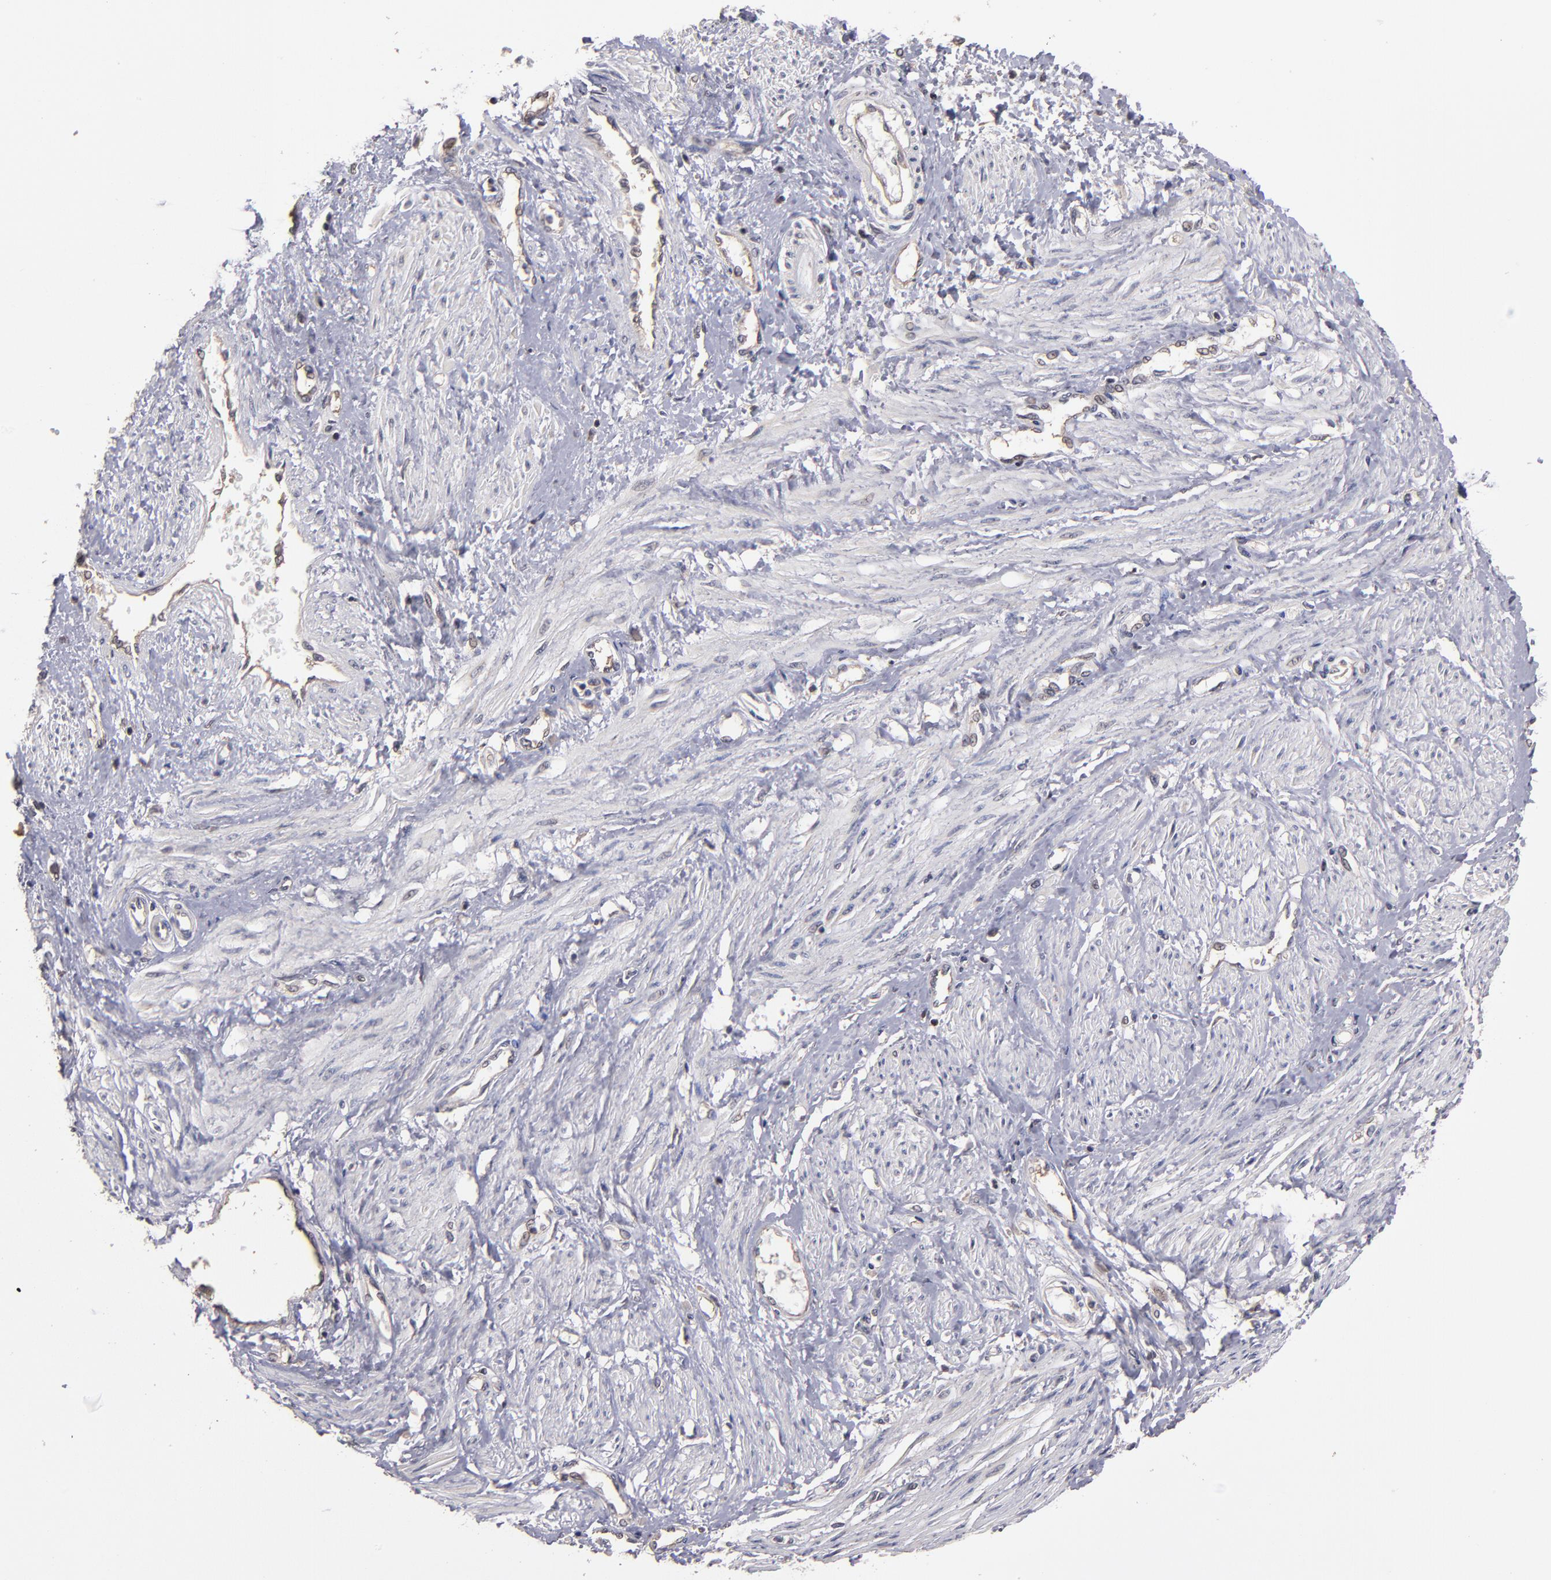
{"staining": {"intensity": "negative", "quantity": "none", "location": "none"}, "tissue": "smooth muscle", "cell_type": "Smooth muscle cells", "image_type": "normal", "snomed": [{"axis": "morphology", "description": "Normal tissue, NOS"}, {"axis": "topography", "description": "Smooth muscle"}, {"axis": "topography", "description": "Uterus"}], "caption": "There is no significant expression in smooth muscle cells of smooth muscle. (Stains: DAB immunohistochemistry (IHC) with hematoxylin counter stain, Microscopy: brightfield microscopy at high magnification).", "gene": "NF2", "patient": {"sex": "female", "age": 39}}